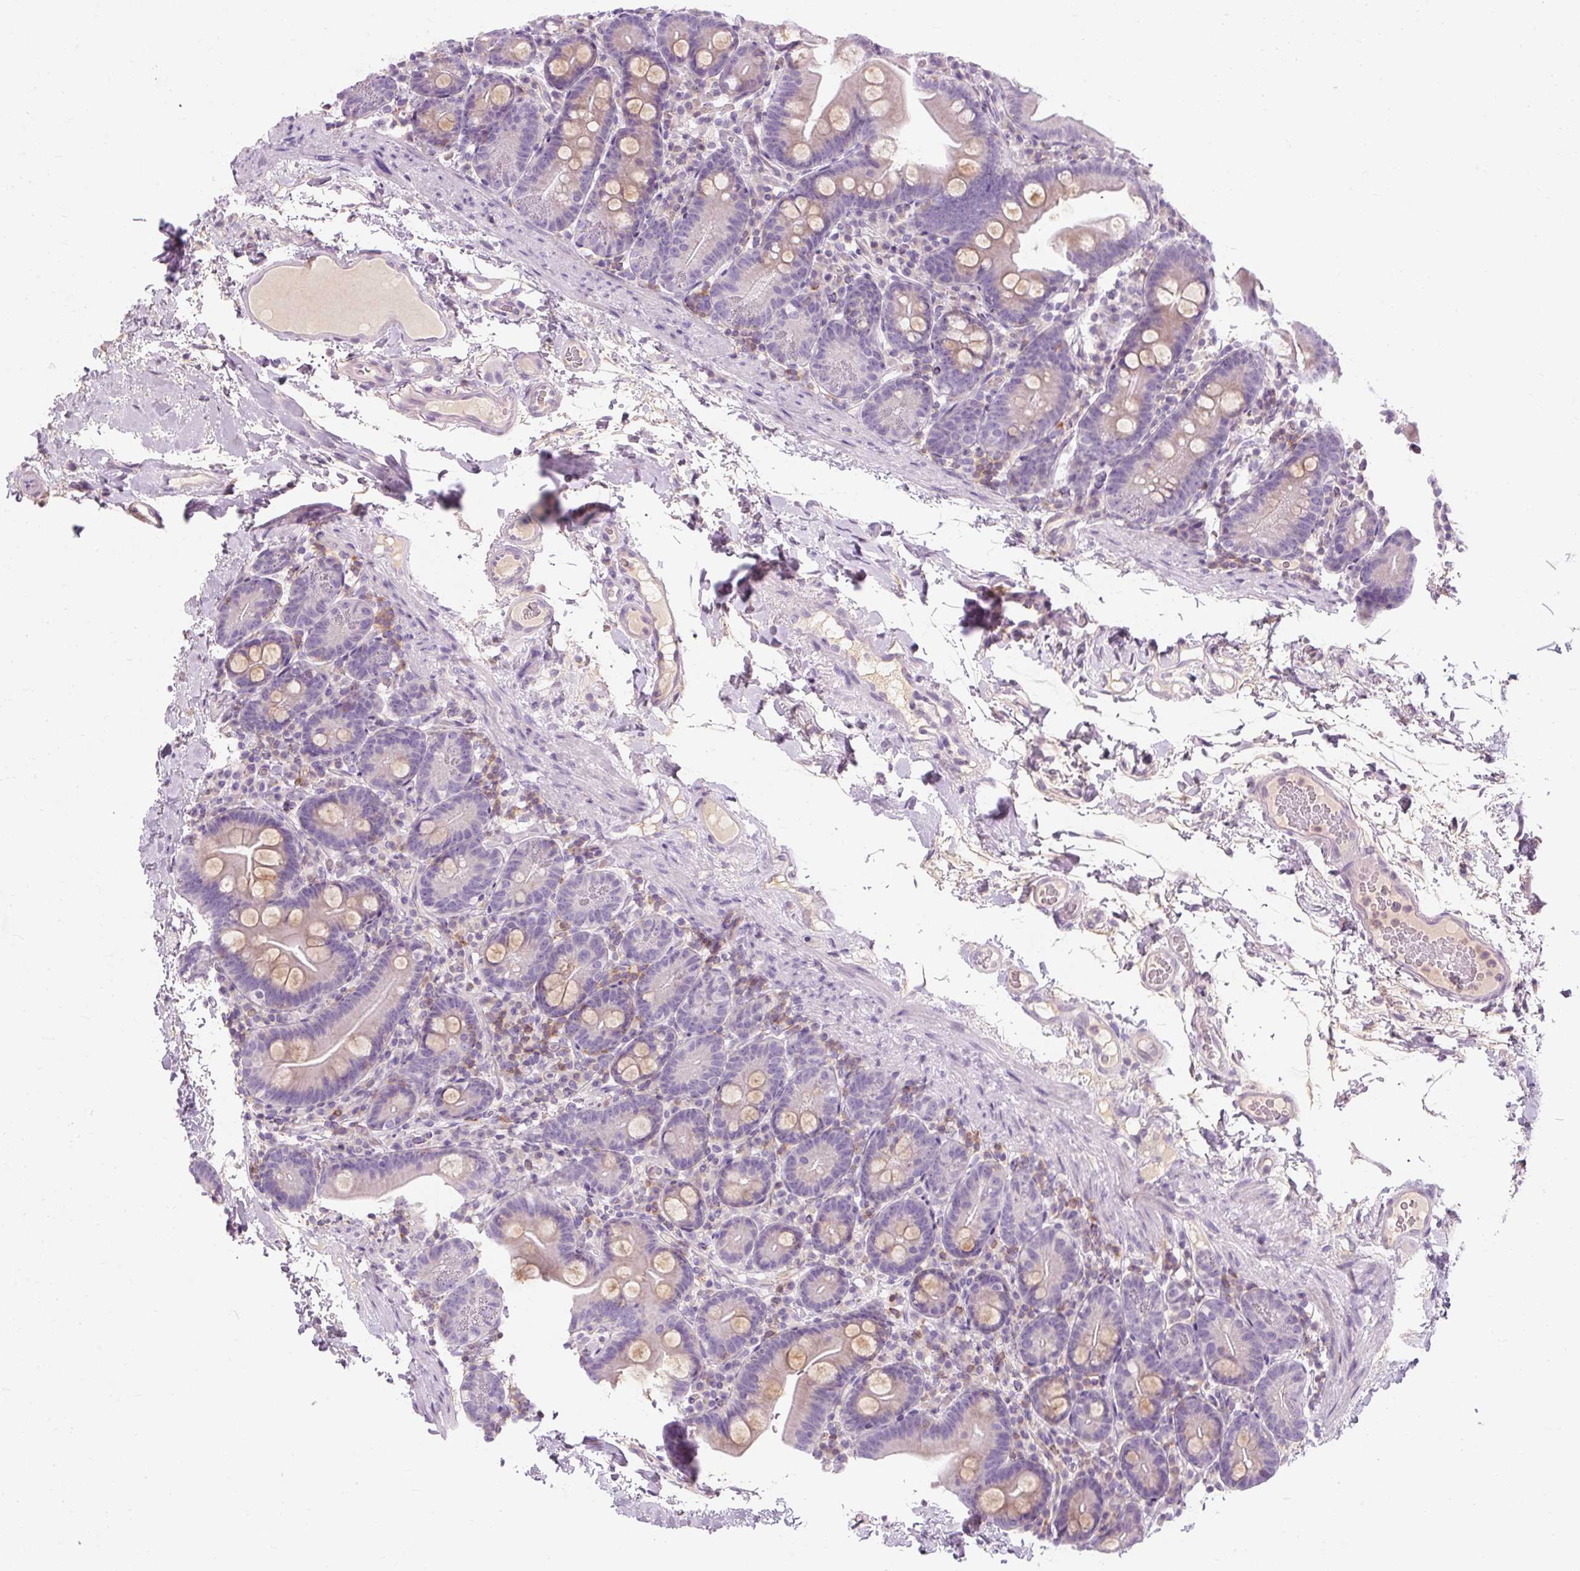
{"staining": {"intensity": "weak", "quantity": "25%-75%", "location": "cytoplasmic/membranous"}, "tissue": "small intestine", "cell_type": "Glandular cells", "image_type": "normal", "snomed": [{"axis": "morphology", "description": "Normal tissue, NOS"}, {"axis": "topography", "description": "Small intestine"}], "caption": "A brown stain shows weak cytoplasmic/membranous positivity of a protein in glandular cells of unremarkable small intestine. The protein is shown in brown color, while the nuclei are stained blue.", "gene": "TIGD2", "patient": {"sex": "female", "age": 68}}